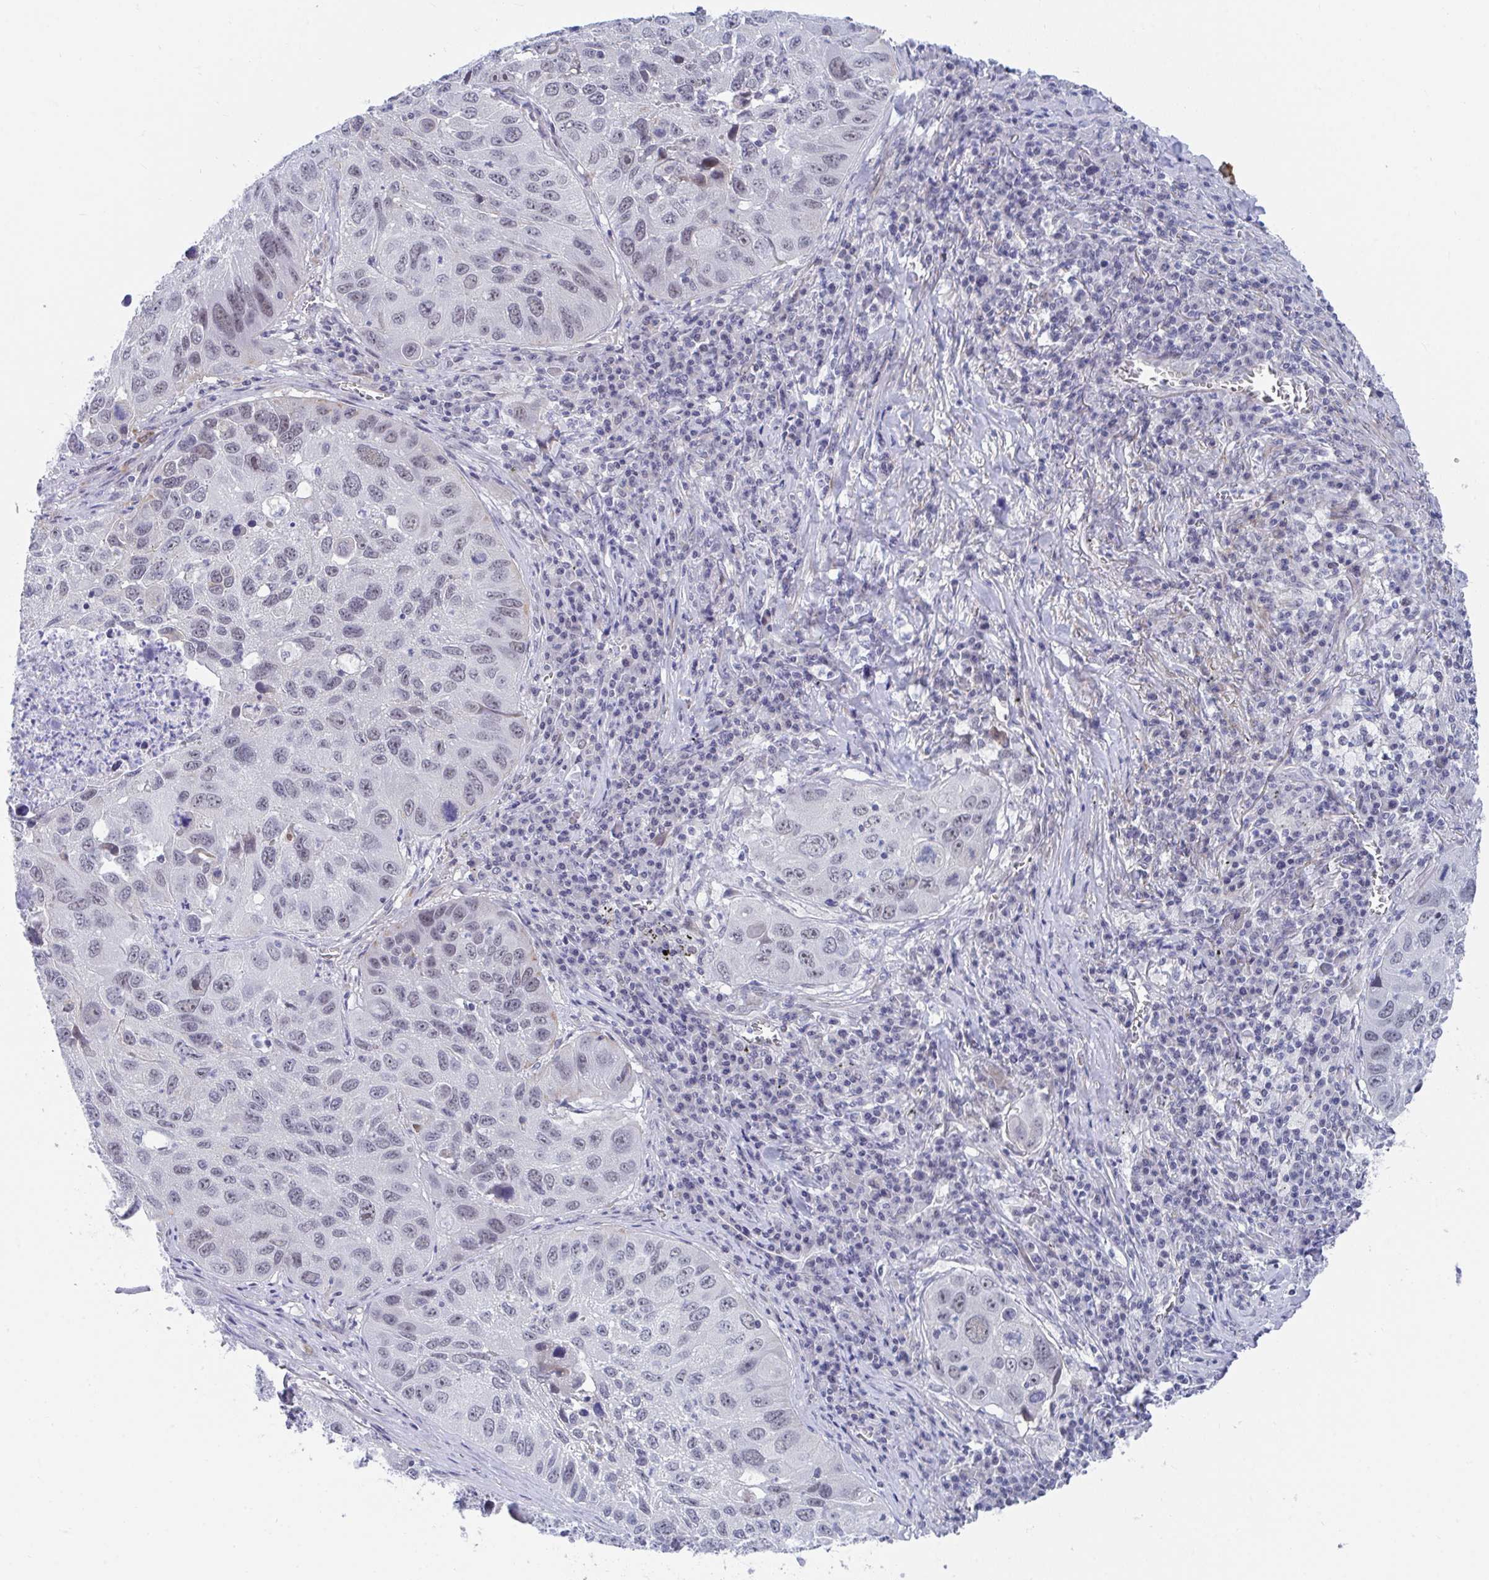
{"staining": {"intensity": "weak", "quantity": "25%-75%", "location": "nuclear"}, "tissue": "lung cancer", "cell_type": "Tumor cells", "image_type": "cancer", "snomed": [{"axis": "morphology", "description": "Squamous cell carcinoma, NOS"}, {"axis": "topography", "description": "Lung"}], "caption": "Immunohistochemistry staining of lung squamous cell carcinoma, which demonstrates low levels of weak nuclear staining in approximately 25%-75% of tumor cells indicating weak nuclear protein staining. The staining was performed using DAB (3,3'-diaminobenzidine) (brown) for protein detection and nuclei were counterstained in hematoxylin (blue).", "gene": "DAOA", "patient": {"sex": "female", "age": 61}}